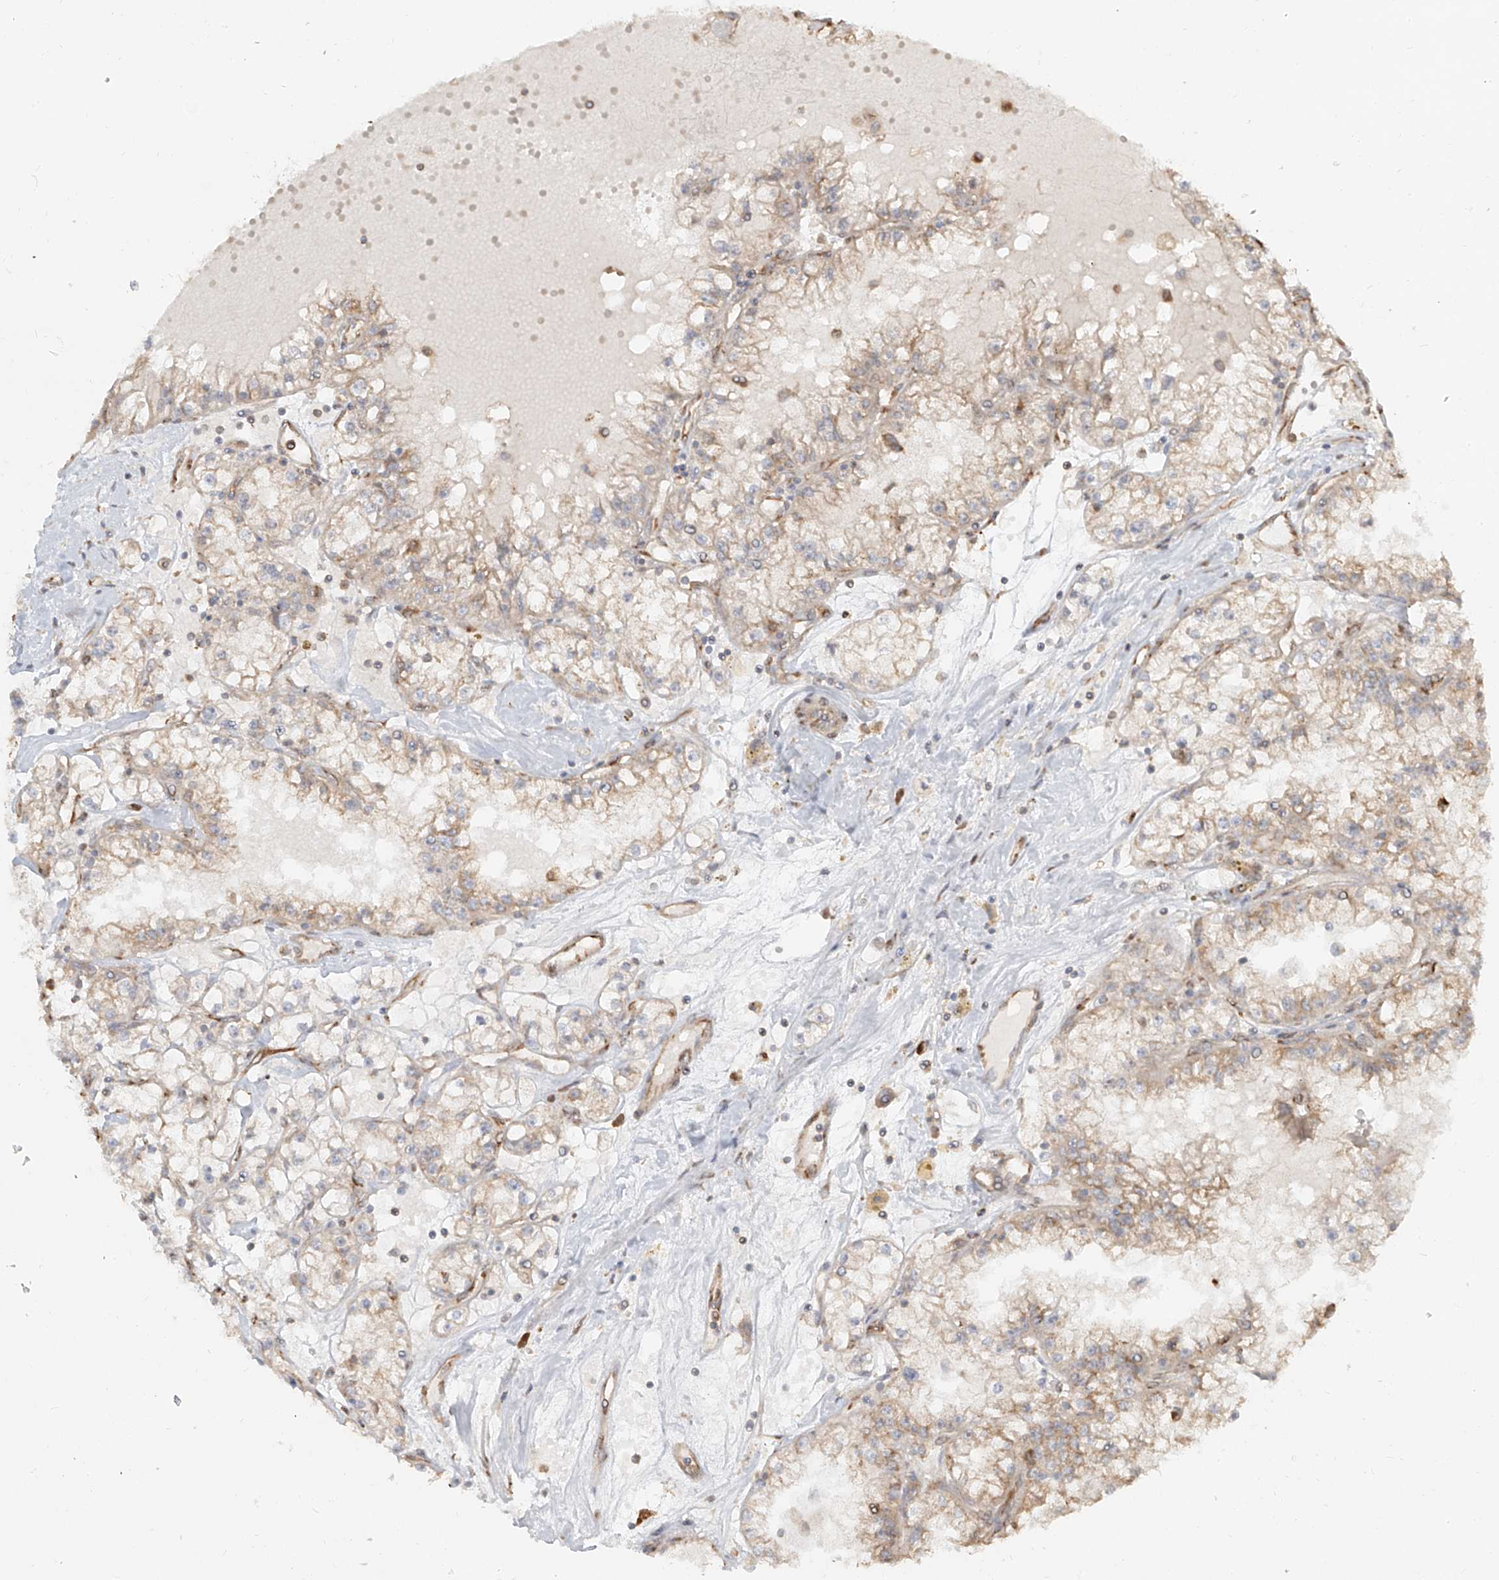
{"staining": {"intensity": "weak", "quantity": "<25%", "location": "cytoplasmic/membranous"}, "tissue": "renal cancer", "cell_type": "Tumor cells", "image_type": "cancer", "snomed": [{"axis": "morphology", "description": "Adenocarcinoma, NOS"}, {"axis": "topography", "description": "Kidney"}], "caption": "IHC photomicrograph of human renal cancer (adenocarcinoma) stained for a protein (brown), which shows no expression in tumor cells. (Stains: DAB immunohistochemistry with hematoxylin counter stain, Microscopy: brightfield microscopy at high magnification).", "gene": "UBE2K", "patient": {"sex": "male", "age": 56}}